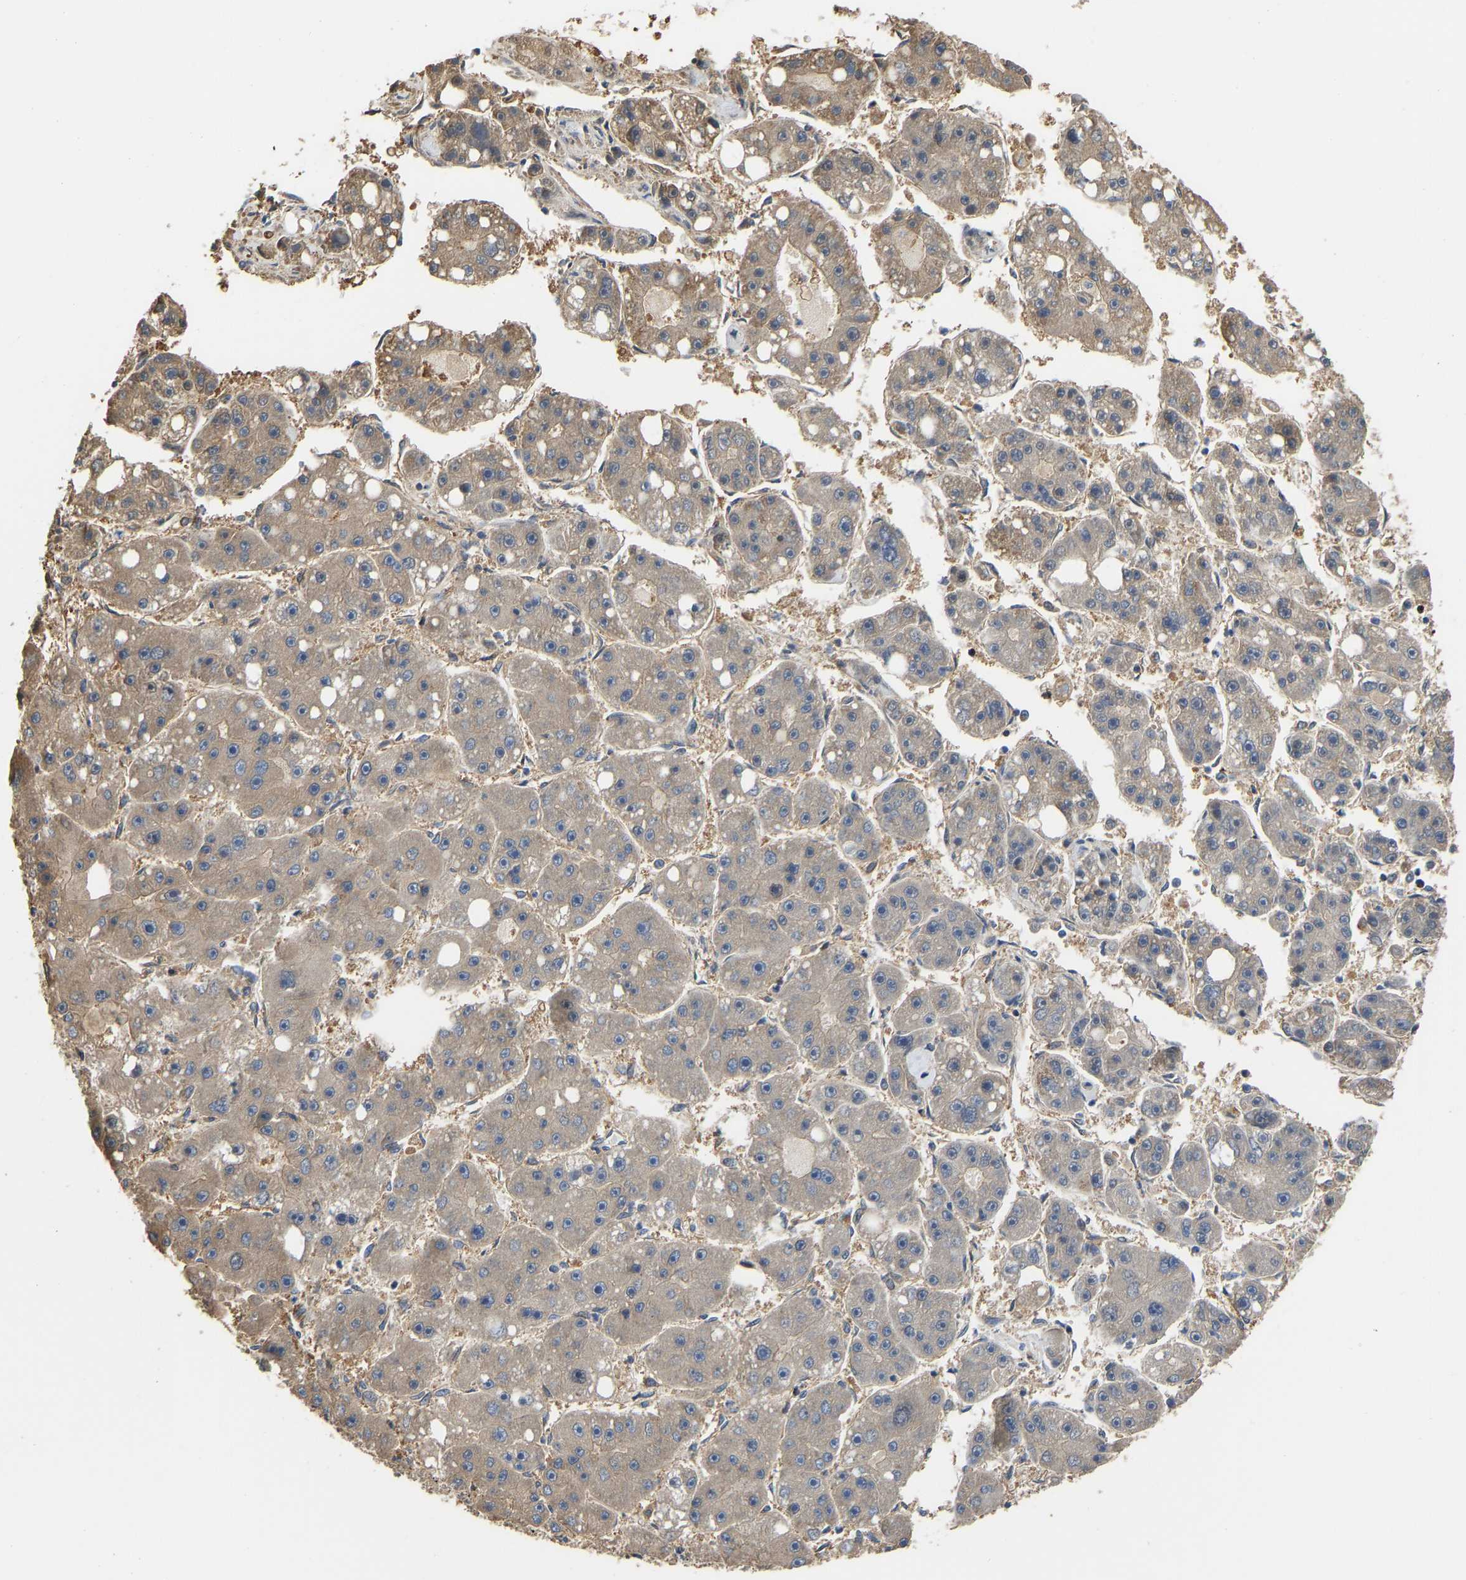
{"staining": {"intensity": "moderate", "quantity": ">75%", "location": "cytoplasmic/membranous"}, "tissue": "liver cancer", "cell_type": "Tumor cells", "image_type": "cancer", "snomed": [{"axis": "morphology", "description": "Carcinoma, Hepatocellular, NOS"}, {"axis": "topography", "description": "Liver"}], "caption": "The photomicrograph reveals staining of liver hepatocellular carcinoma, revealing moderate cytoplasmic/membranous protein positivity (brown color) within tumor cells.", "gene": "FLNB", "patient": {"sex": "female", "age": 61}}